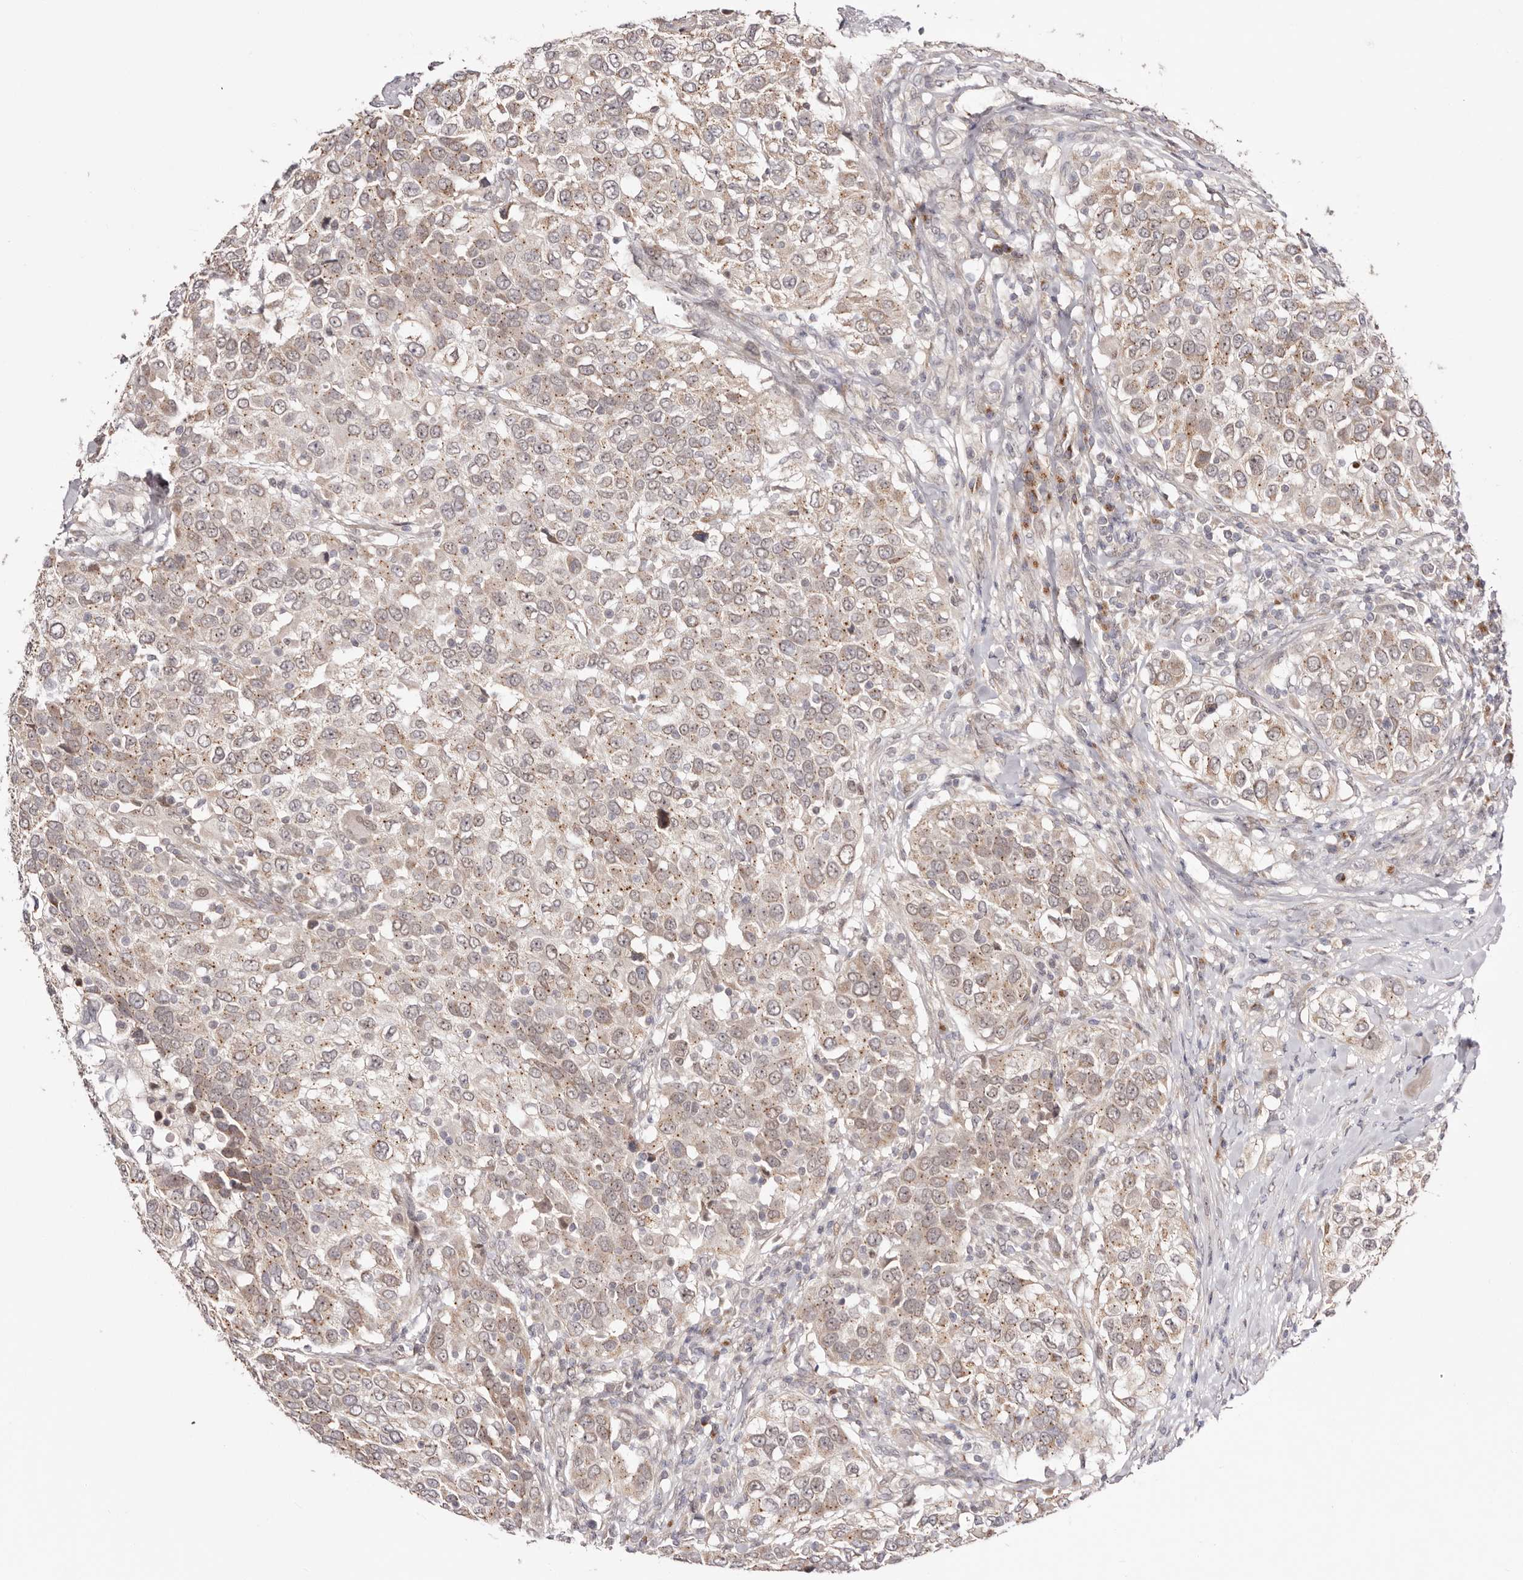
{"staining": {"intensity": "weak", "quantity": ">75%", "location": "cytoplasmic/membranous"}, "tissue": "urothelial cancer", "cell_type": "Tumor cells", "image_type": "cancer", "snomed": [{"axis": "morphology", "description": "Urothelial carcinoma, High grade"}, {"axis": "topography", "description": "Urinary bladder"}], "caption": "IHC histopathology image of urothelial cancer stained for a protein (brown), which demonstrates low levels of weak cytoplasmic/membranous positivity in approximately >75% of tumor cells.", "gene": "EGR3", "patient": {"sex": "female", "age": 80}}